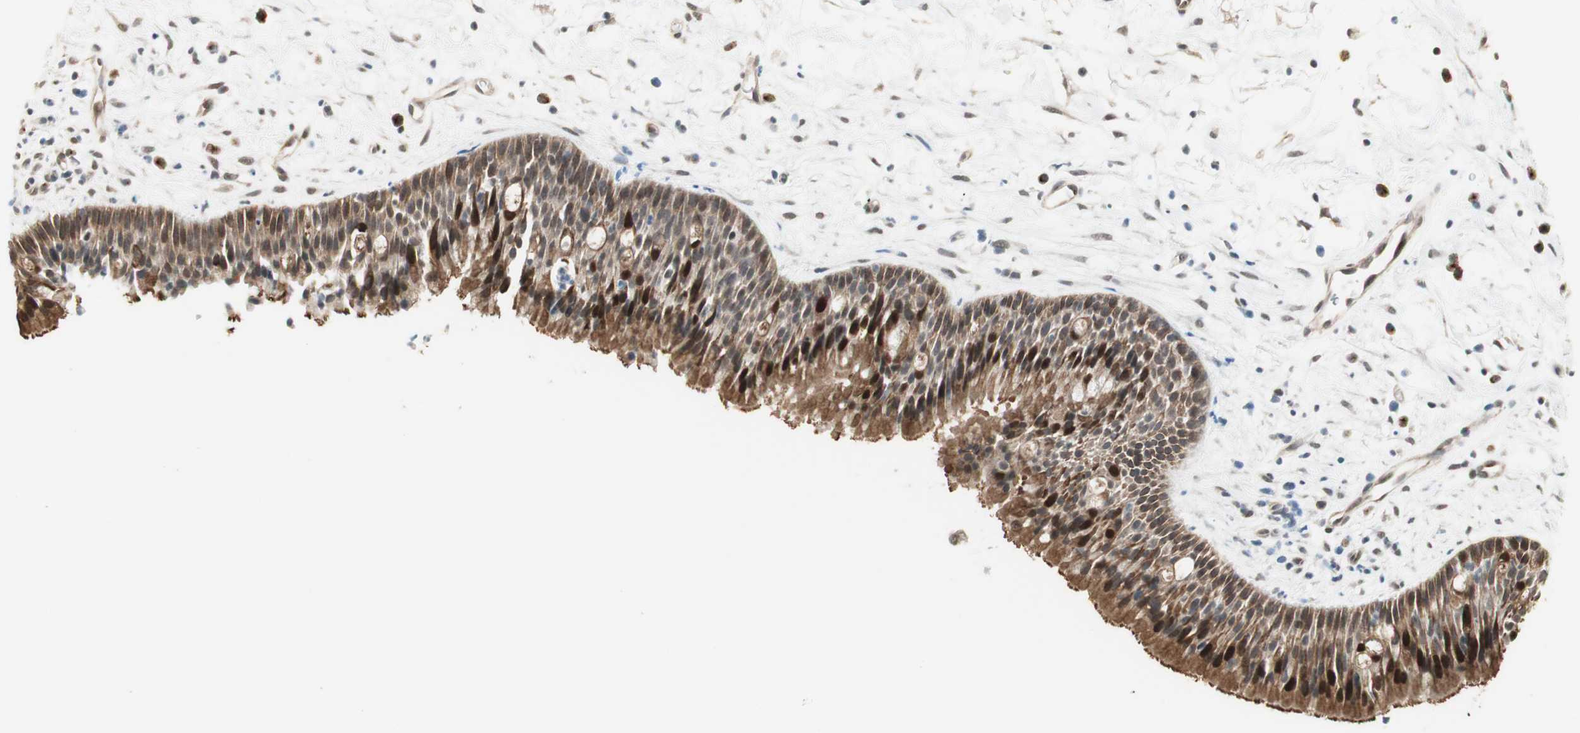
{"staining": {"intensity": "strong", "quantity": ">75%", "location": "cytoplasmic/membranous,nuclear"}, "tissue": "nasopharynx", "cell_type": "Respiratory epithelial cells", "image_type": "normal", "snomed": [{"axis": "morphology", "description": "Normal tissue, NOS"}, {"axis": "topography", "description": "Nasopharynx"}], "caption": "This is an image of IHC staining of unremarkable nasopharynx, which shows strong expression in the cytoplasmic/membranous,nuclear of respiratory epithelial cells.", "gene": "ZBTB17", "patient": {"sex": "male", "age": 13}}